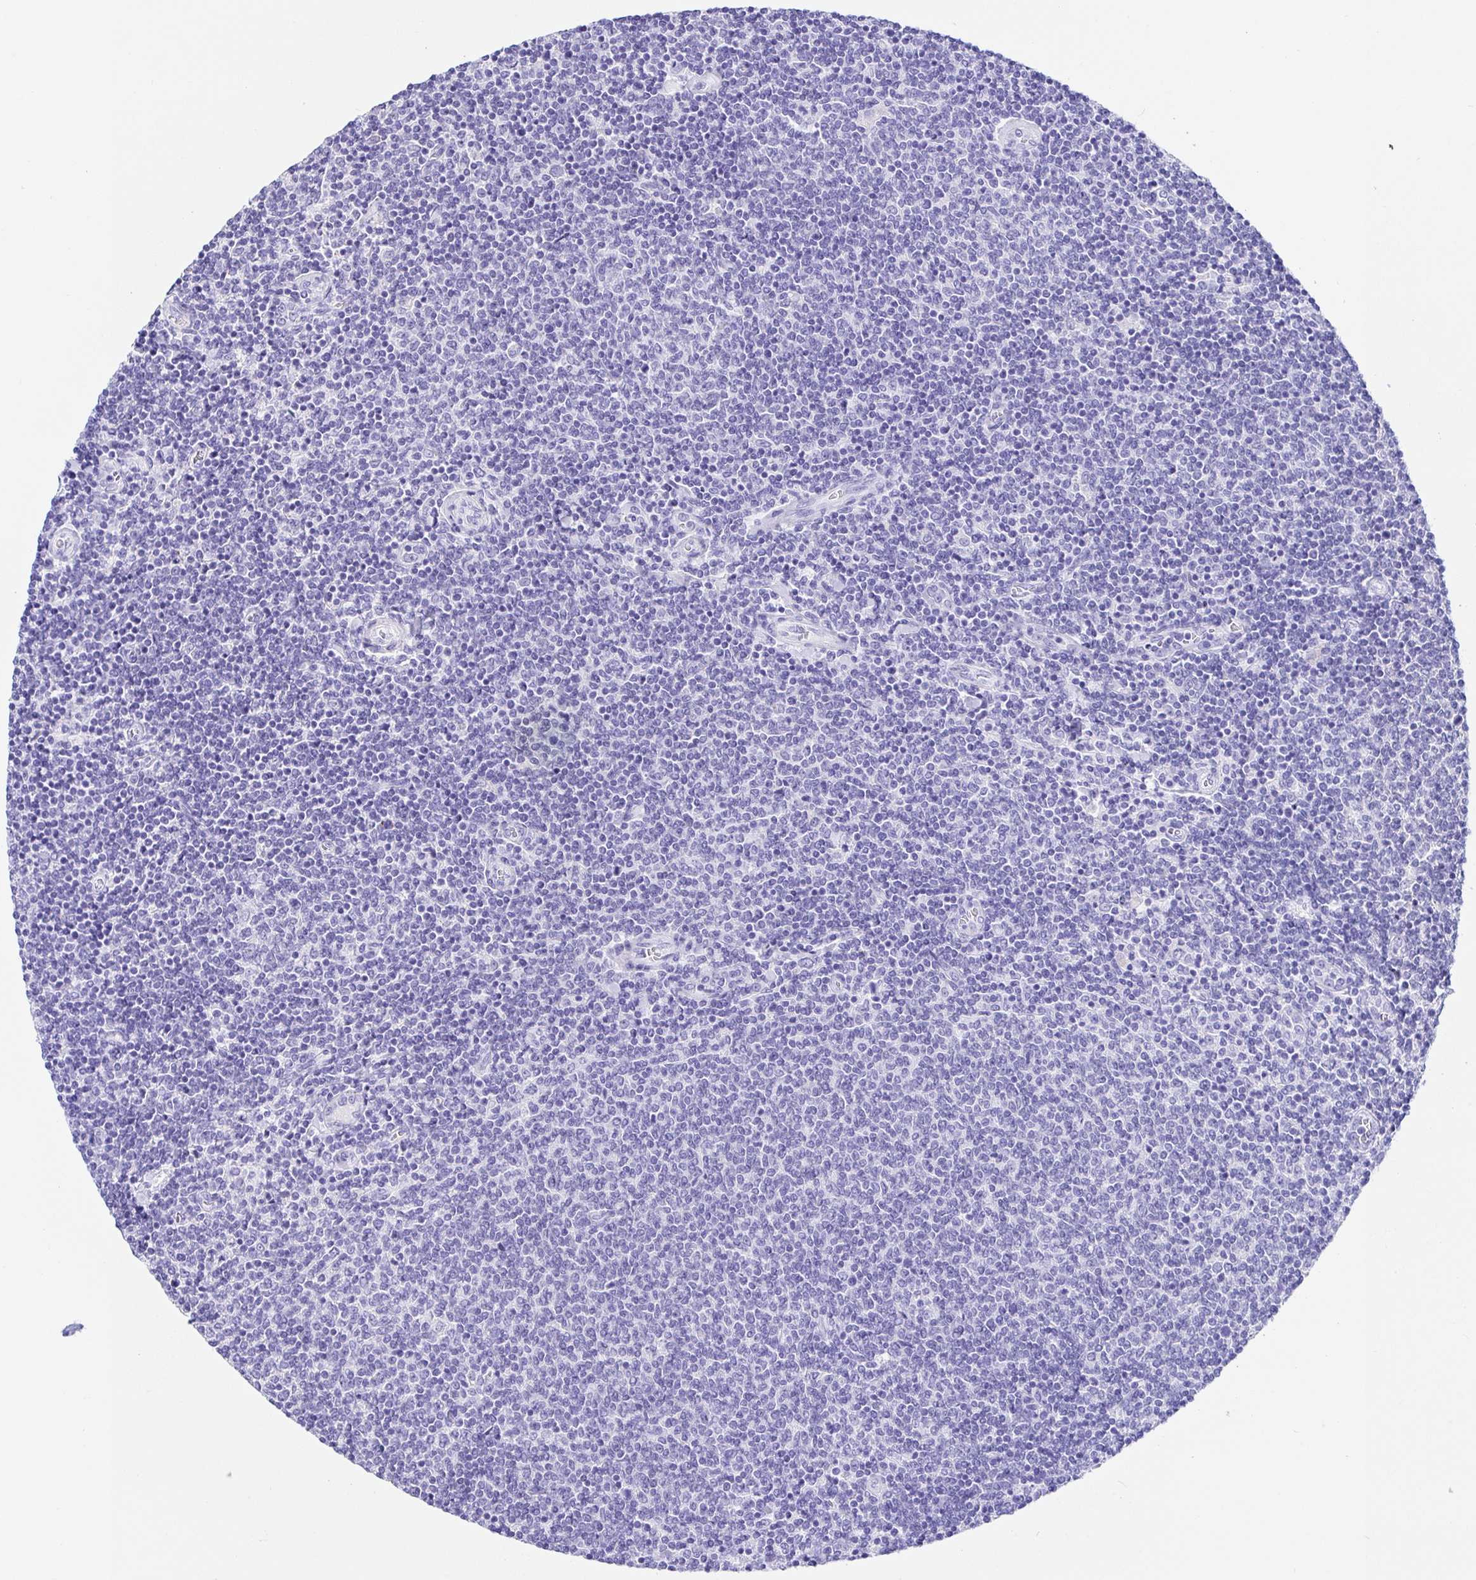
{"staining": {"intensity": "negative", "quantity": "none", "location": "none"}, "tissue": "lymphoma", "cell_type": "Tumor cells", "image_type": "cancer", "snomed": [{"axis": "morphology", "description": "Malignant lymphoma, non-Hodgkin's type, Low grade"}, {"axis": "topography", "description": "Lymph node"}], "caption": "This is a photomicrograph of immunohistochemistry (IHC) staining of malignant lymphoma, non-Hodgkin's type (low-grade), which shows no staining in tumor cells.", "gene": "PRAMEF19", "patient": {"sex": "male", "age": 52}}